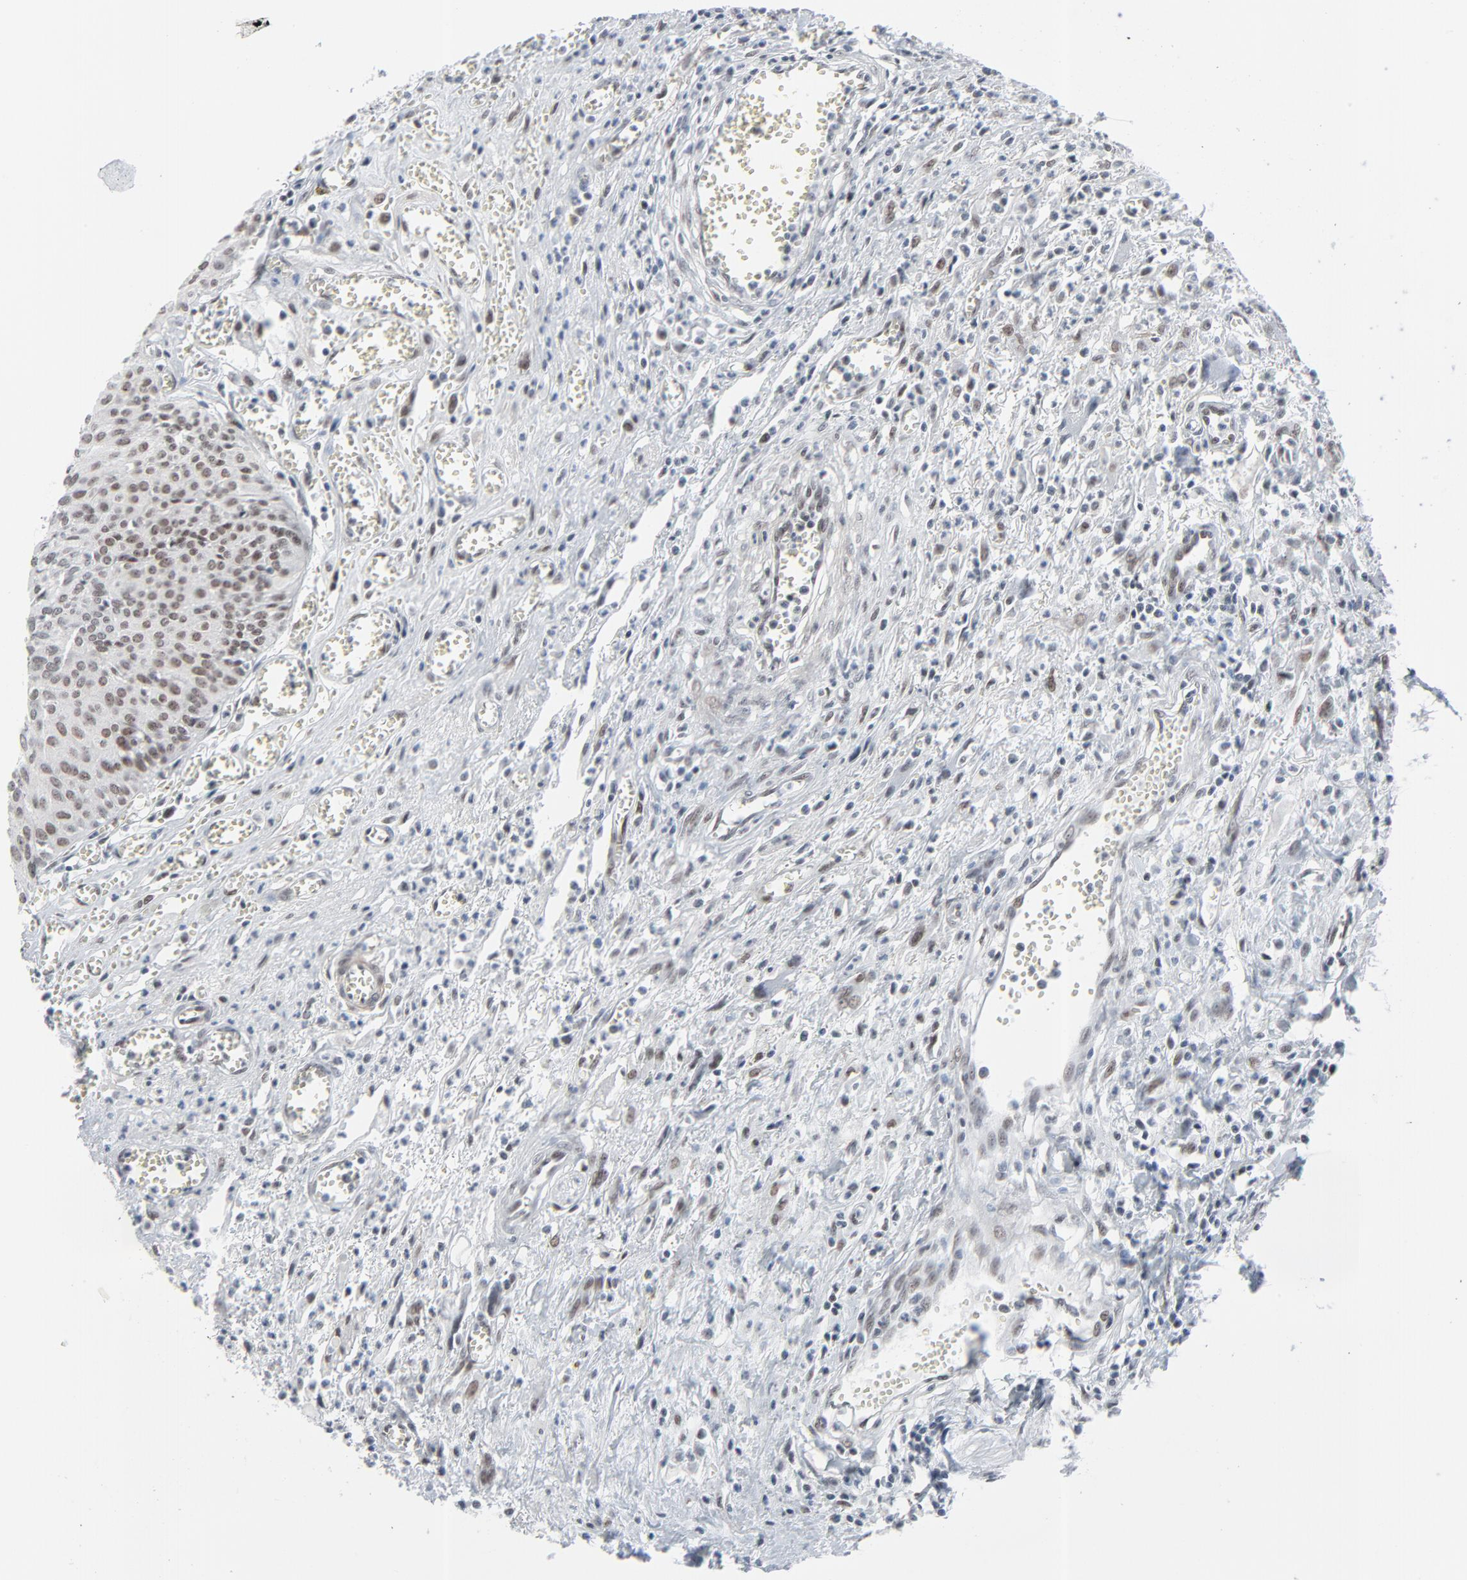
{"staining": {"intensity": "strong", "quantity": ">75%", "location": "nuclear"}, "tissue": "urothelial cancer", "cell_type": "Tumor cells", "image_type": "cancer", "snomed": [{"axis": "morphology", "description": "Urothelial carcinoma, High grade"}, {"axis": "topography", "description": "Urinary bladder"}], "caption": "A high-resolution photomicrograph shows immunohistochemistry staining of urothelial cancer, which exhibits strong nuclear expression in approximately >75% of tumor cells.", "gene": "FBXO28", "patient": {"sex": "male", "age": 66}}